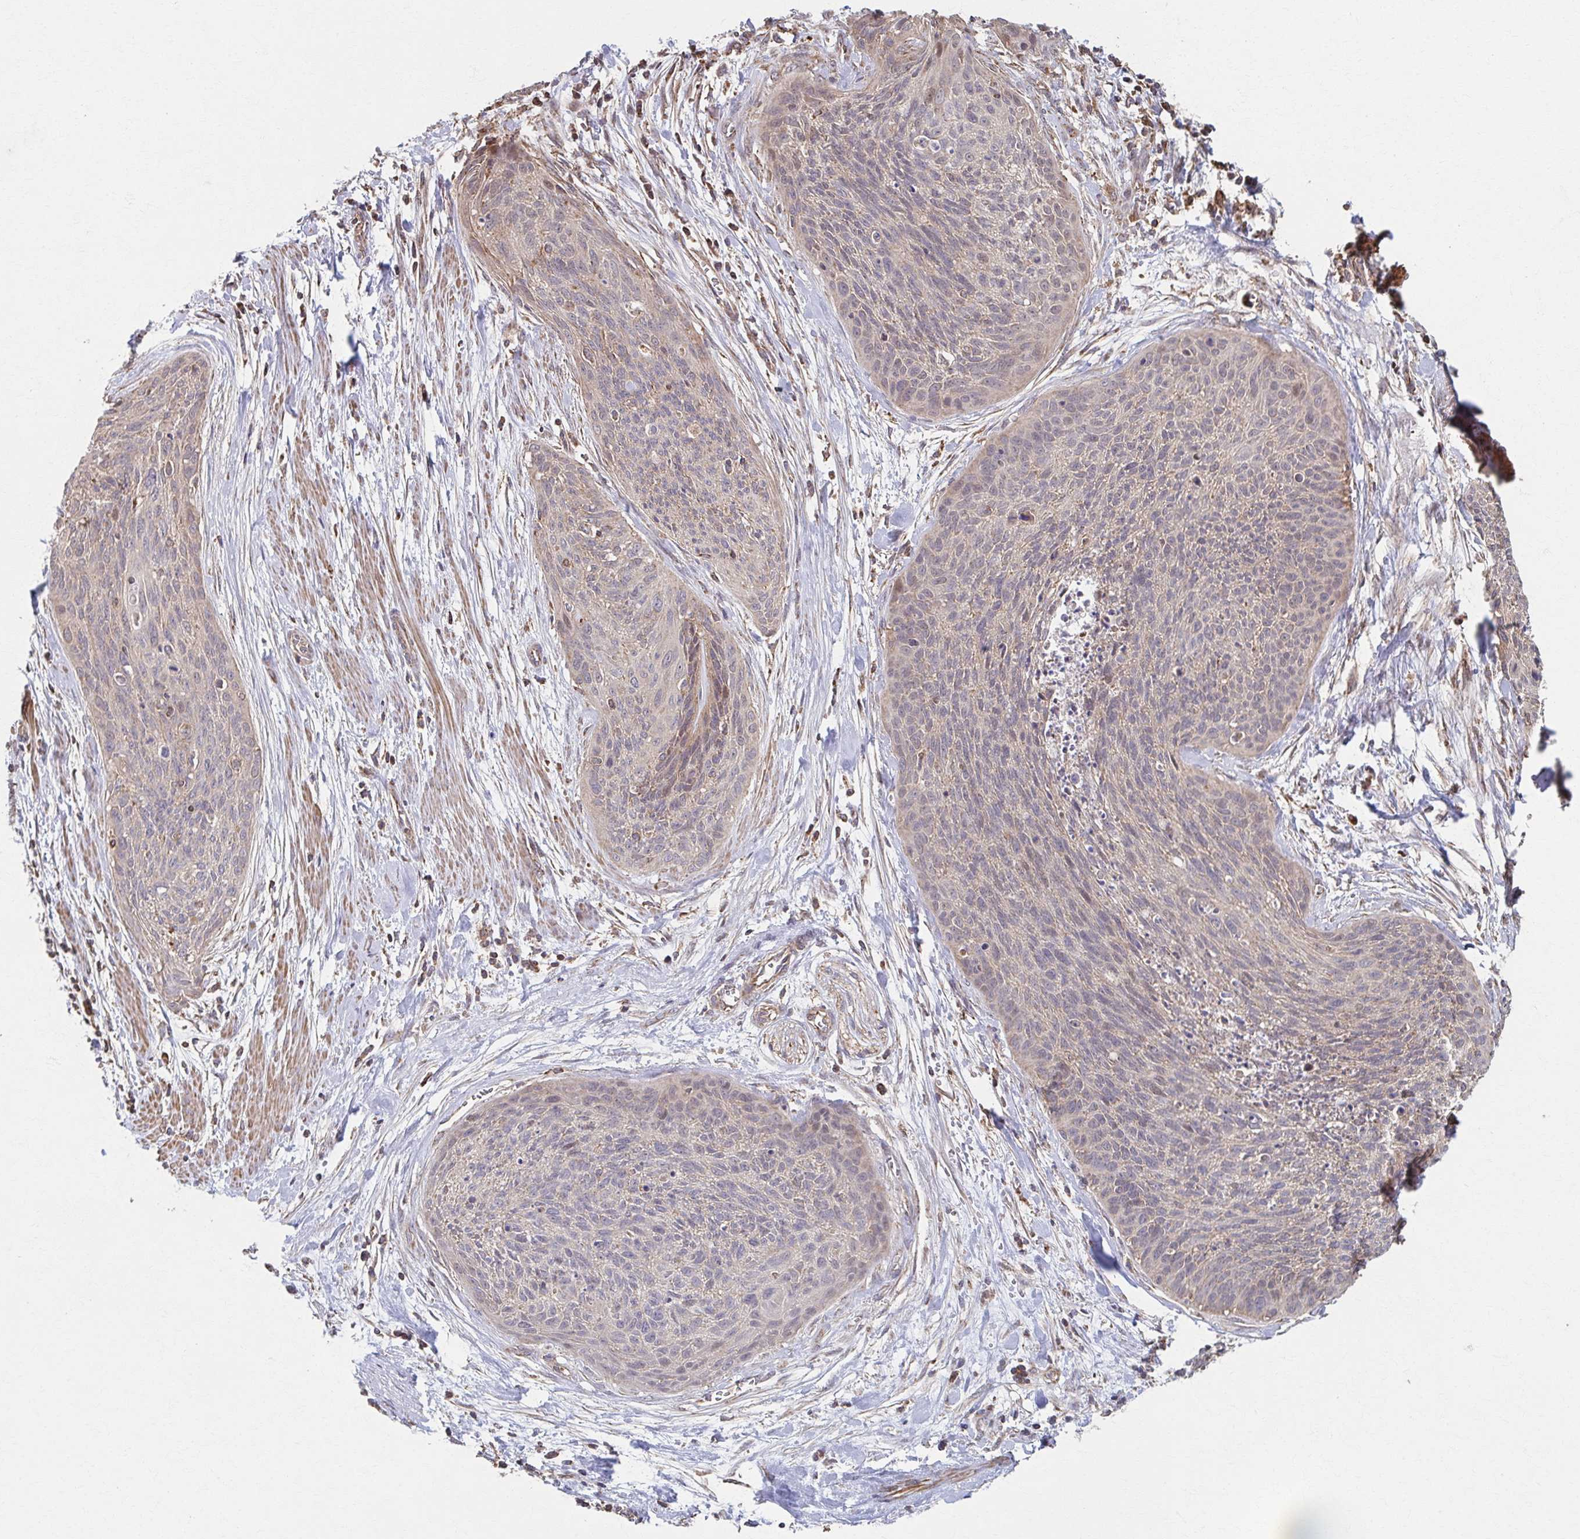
{"staining": {"intensity": "weak", "quantity": "<25%", "location": "cytoplasmic/membranous"}, "tissue": "cervical cancer", "cell_type": "Tumor cells", "image_type": "cancer", "snomed": [{"axis": "morphology", "description": "Squamous cell carcinoma, NOS"}, {"axis": "topography", "description": "Cervix"}], "caption": "Immunohistochemistry image of human cervical cancer (squamous cell carcinoma) stained for a protein (brown), which displays no expression in tumor cells.", "gene": "KLHL34", "patient": {"sex": "female", "age": 55}}